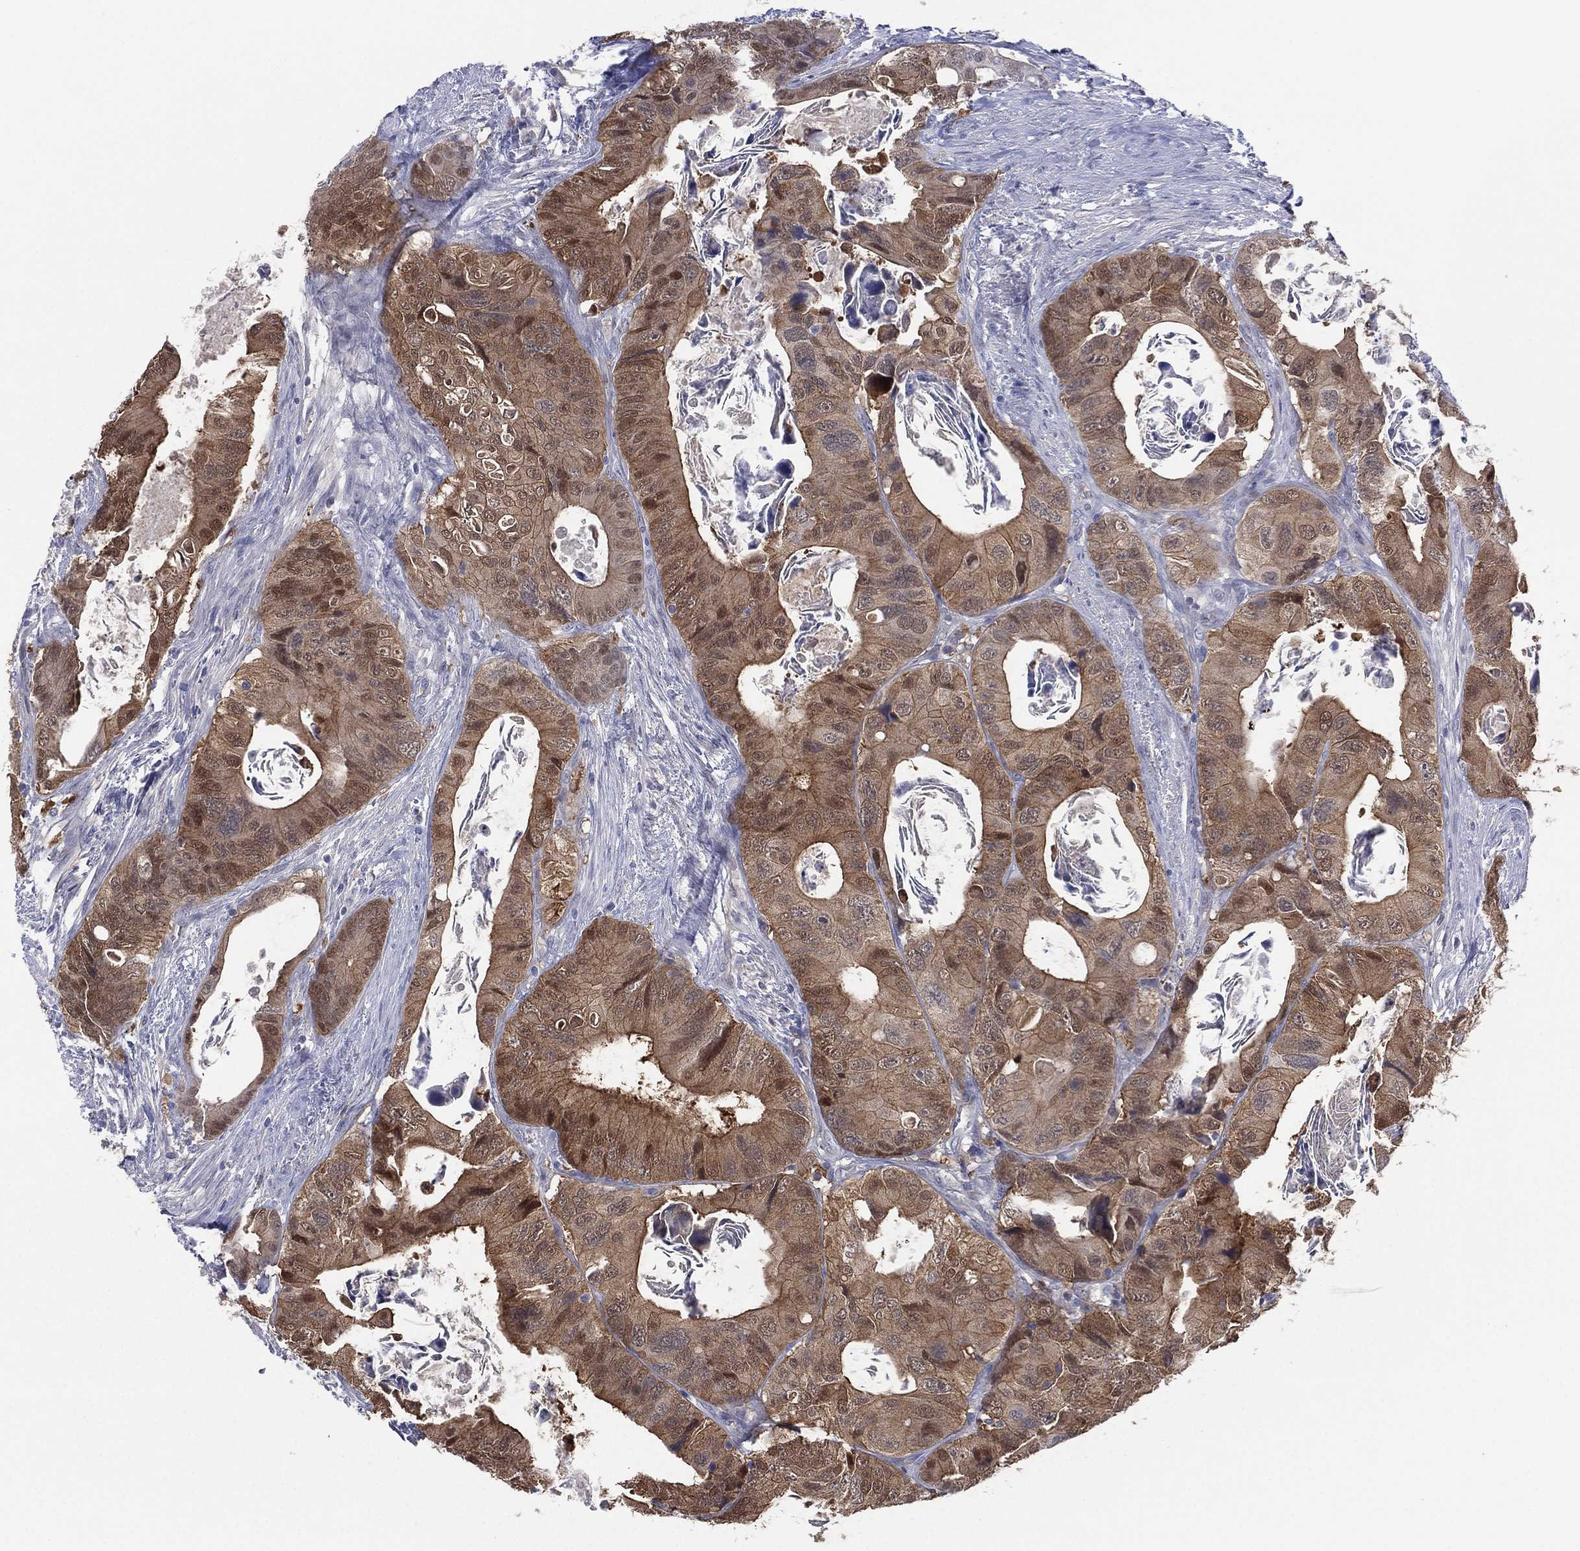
{"staining": {"intensity": "moderate", "quantity": "25%-75%", "location": "cytoplasmic/membranous,nuclear"}, "tissue": "colorectal cancer", "cell_type": "Tumor cells", "image_type": "cancer", "snomed": [{"axis": "morphology", "description": "Adenocarcinoma, NOS"}, {"axis": "topography", "description": "Rectum"}], "caption": "Protein staining exhibits moderate cytoplasmic/membranous and nuclear expression in about 25%-75% of tumor cells in colorectal adenocarcinoma.", "gene": "DDAH1", "patient": {"sex": "male", "age": 64}}